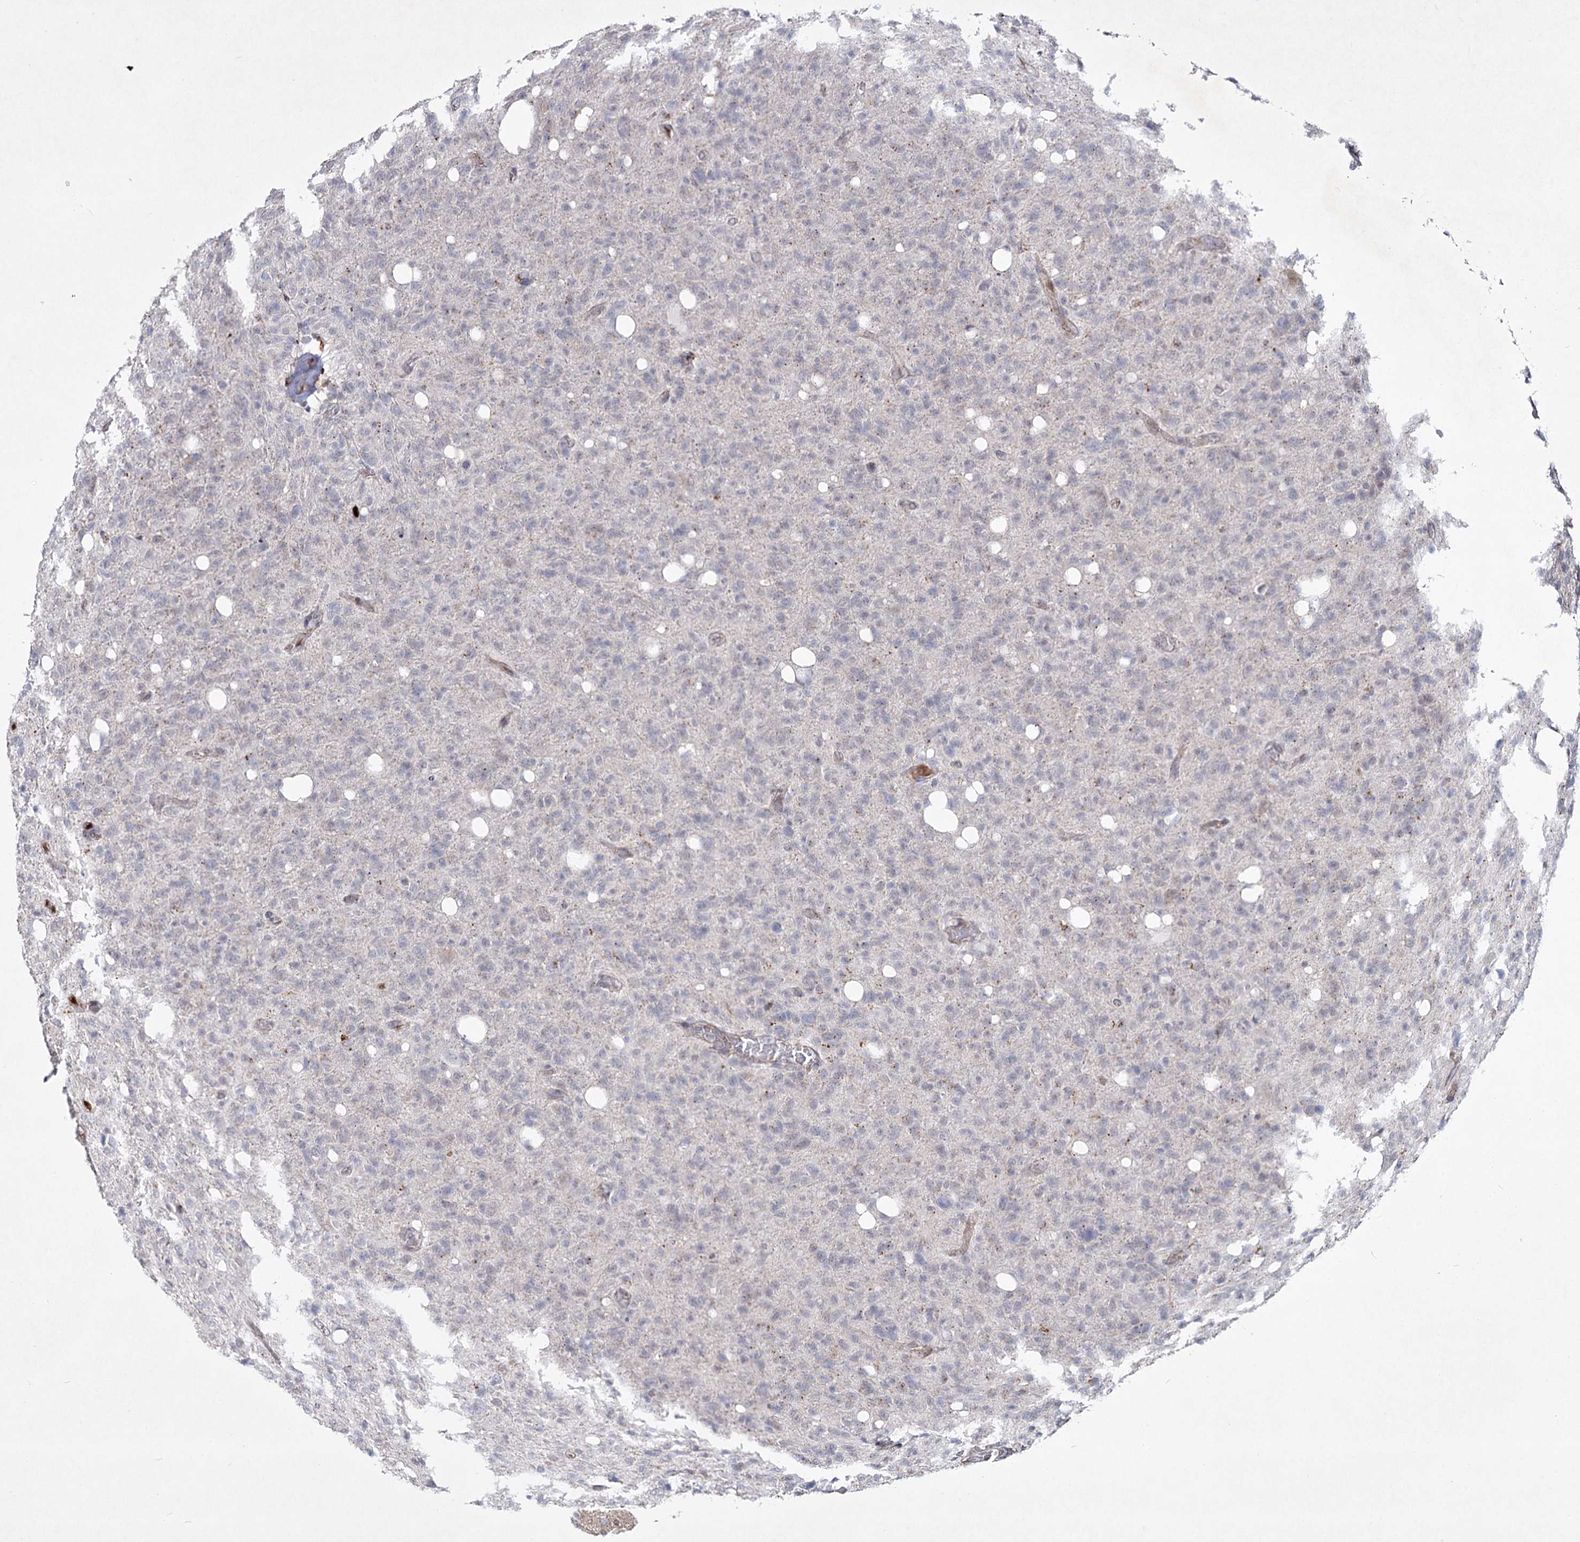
{"staining": {"intensity": "negative", "quantity": "none", "location": "none"}, "tissue": "glioma", "cell_type": "Tumor cells", "image_type": "cancer", "snomed": [{"axis": "morphology", "description": "Glioma, malignant, High grade"}, {"axis": "topography", "description": "Brain"}], "caption": "Immunohistochemistry histopathology image of neoplastic tissue: human glioma stained with DAB demonstrates no significant protein positivity in tumor cells.", "gene": "ATL2", "patient": {"sex": "female", "age": 57}}